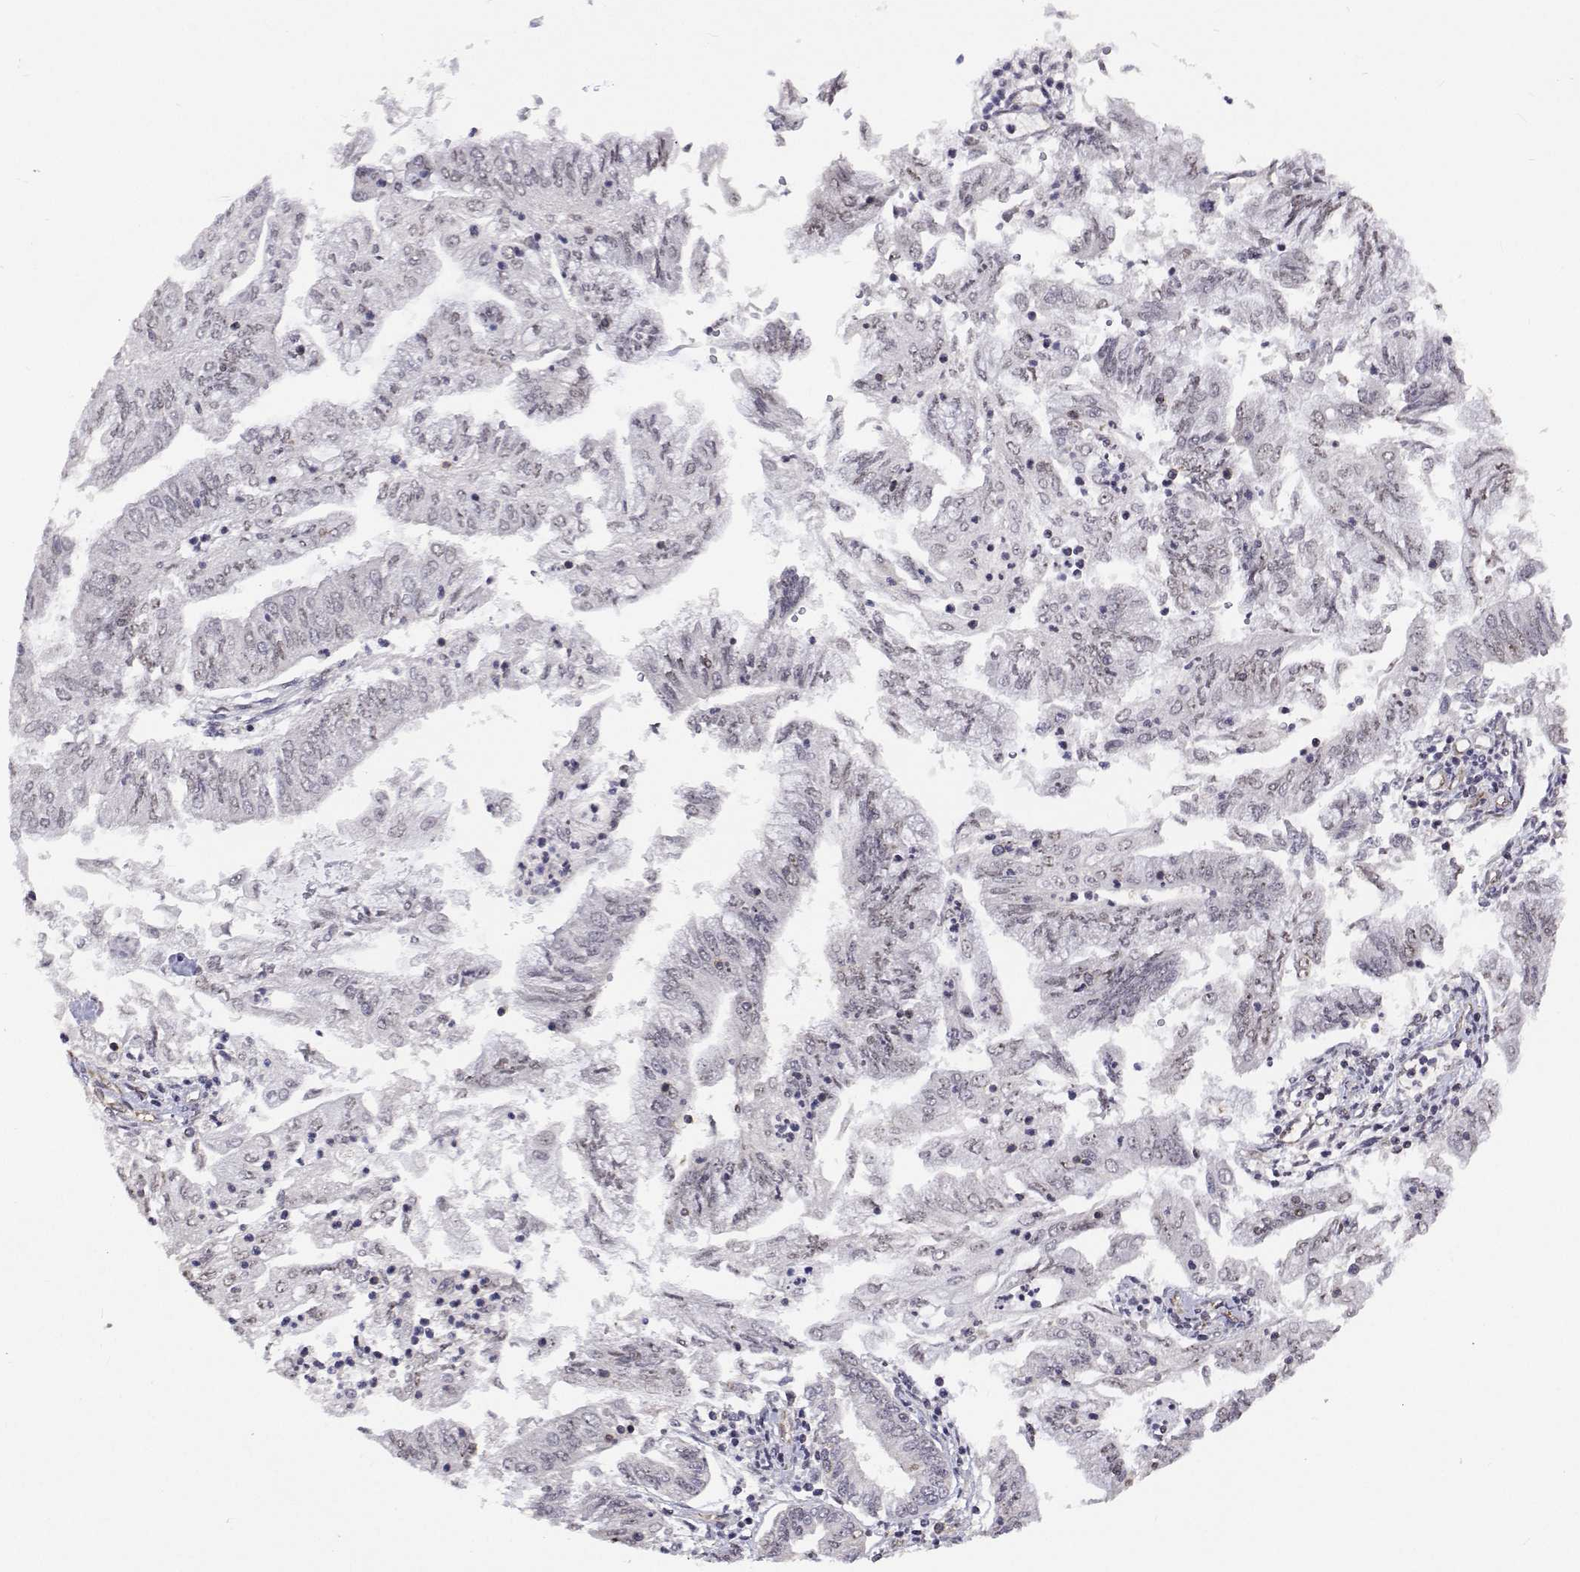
{"staining": {"intensity": "negative", "quantity": "none", "location": "none"}, "tissue": "endometrial cancer", "cell_type": "Tumor cells", "image_type": "cancer", "snomed": [{"axis": "morphology", "description": "Adenocarcinoma, NOS"}, {"axis": "topography", "description": "Endometrium"}], "caption": "Tumor cells are negative for protein expression in human endometrial cancer (adenocarcinoma).", "gene": "NHP2", "patient": {"sex": "female", "age": 55}}